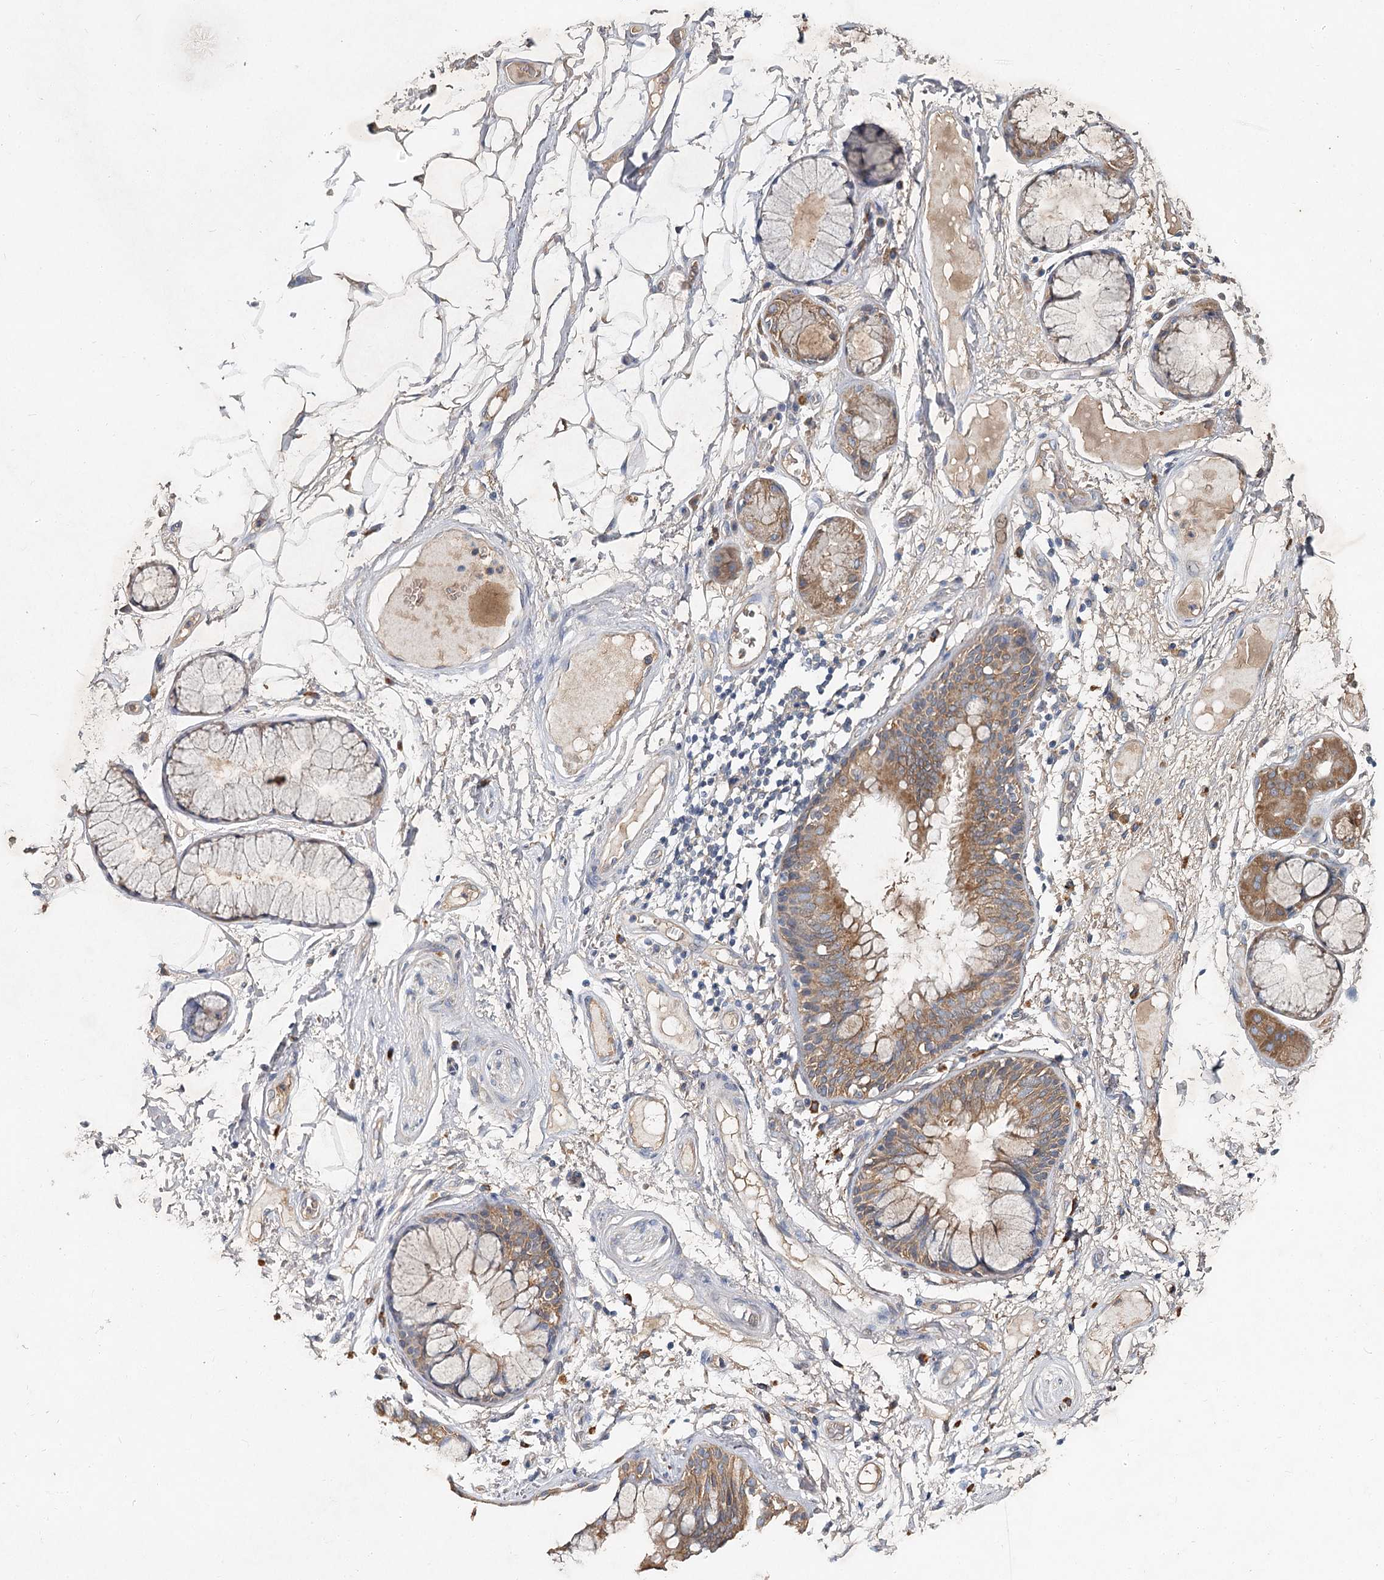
{"staining": {"intensity": "negative", "quantity": "none", "location": "none"}, "tissue": "adipose tissue", "cell_type": "Adipocytes", "image_type": "normal", "snomed": [{"axis": "morphology", "description": "Normal tissue, NOS"}, {"axis": "topography", "description": "Bronchus"}], "caption": "Immunohistochemistry histopathology image of unremarkable adipose tissue: human adipose tissue stained with DAB displays no significant protein expression in adipocytes.", "gene": "MFN1", "patient": {"sex": "male", "age": 66}}